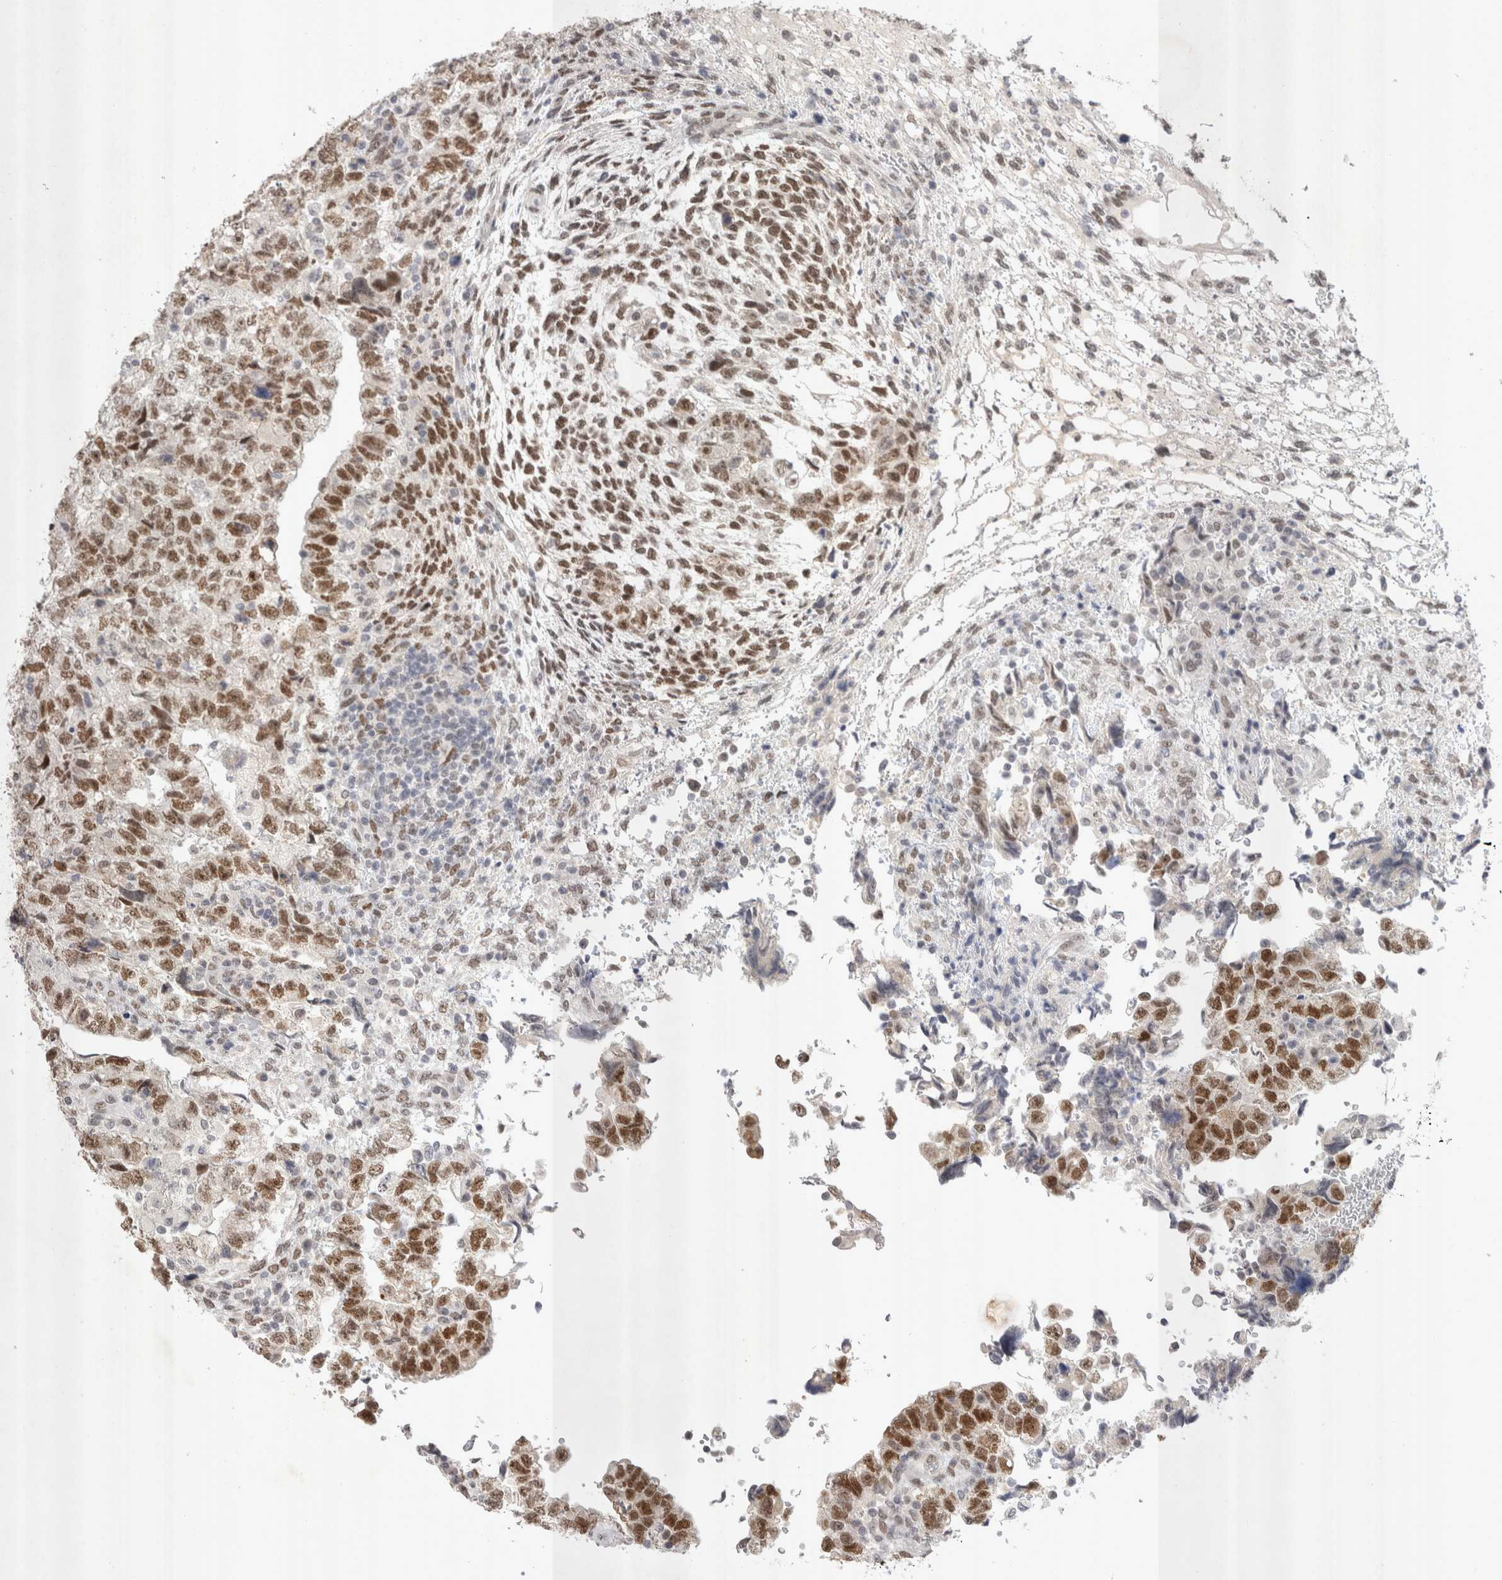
{"staining": {"intensity": "moderate", "quantity": ">75%", "location": "nuclear"}, "tissue": "testis cancer", "cell_type": "Tumor cells", "image_type": "cancer", "snomed": [{"axis": "morphology", "description": "Normal tissue, NOS"}, {"axis": "morphology", "description": "Carcinoma, Embryonal, NOS"}, {"axis": "topography", "description": "Testis"}], "caption": "IHC image of testis embryonal carcinoma stained for a protein (brown), which exhibits medium levels of moderate nuclear expression in about >75% of tumor cells.", "gene": "RECQL4", "patient": {"sex": "male", "age": 36}}